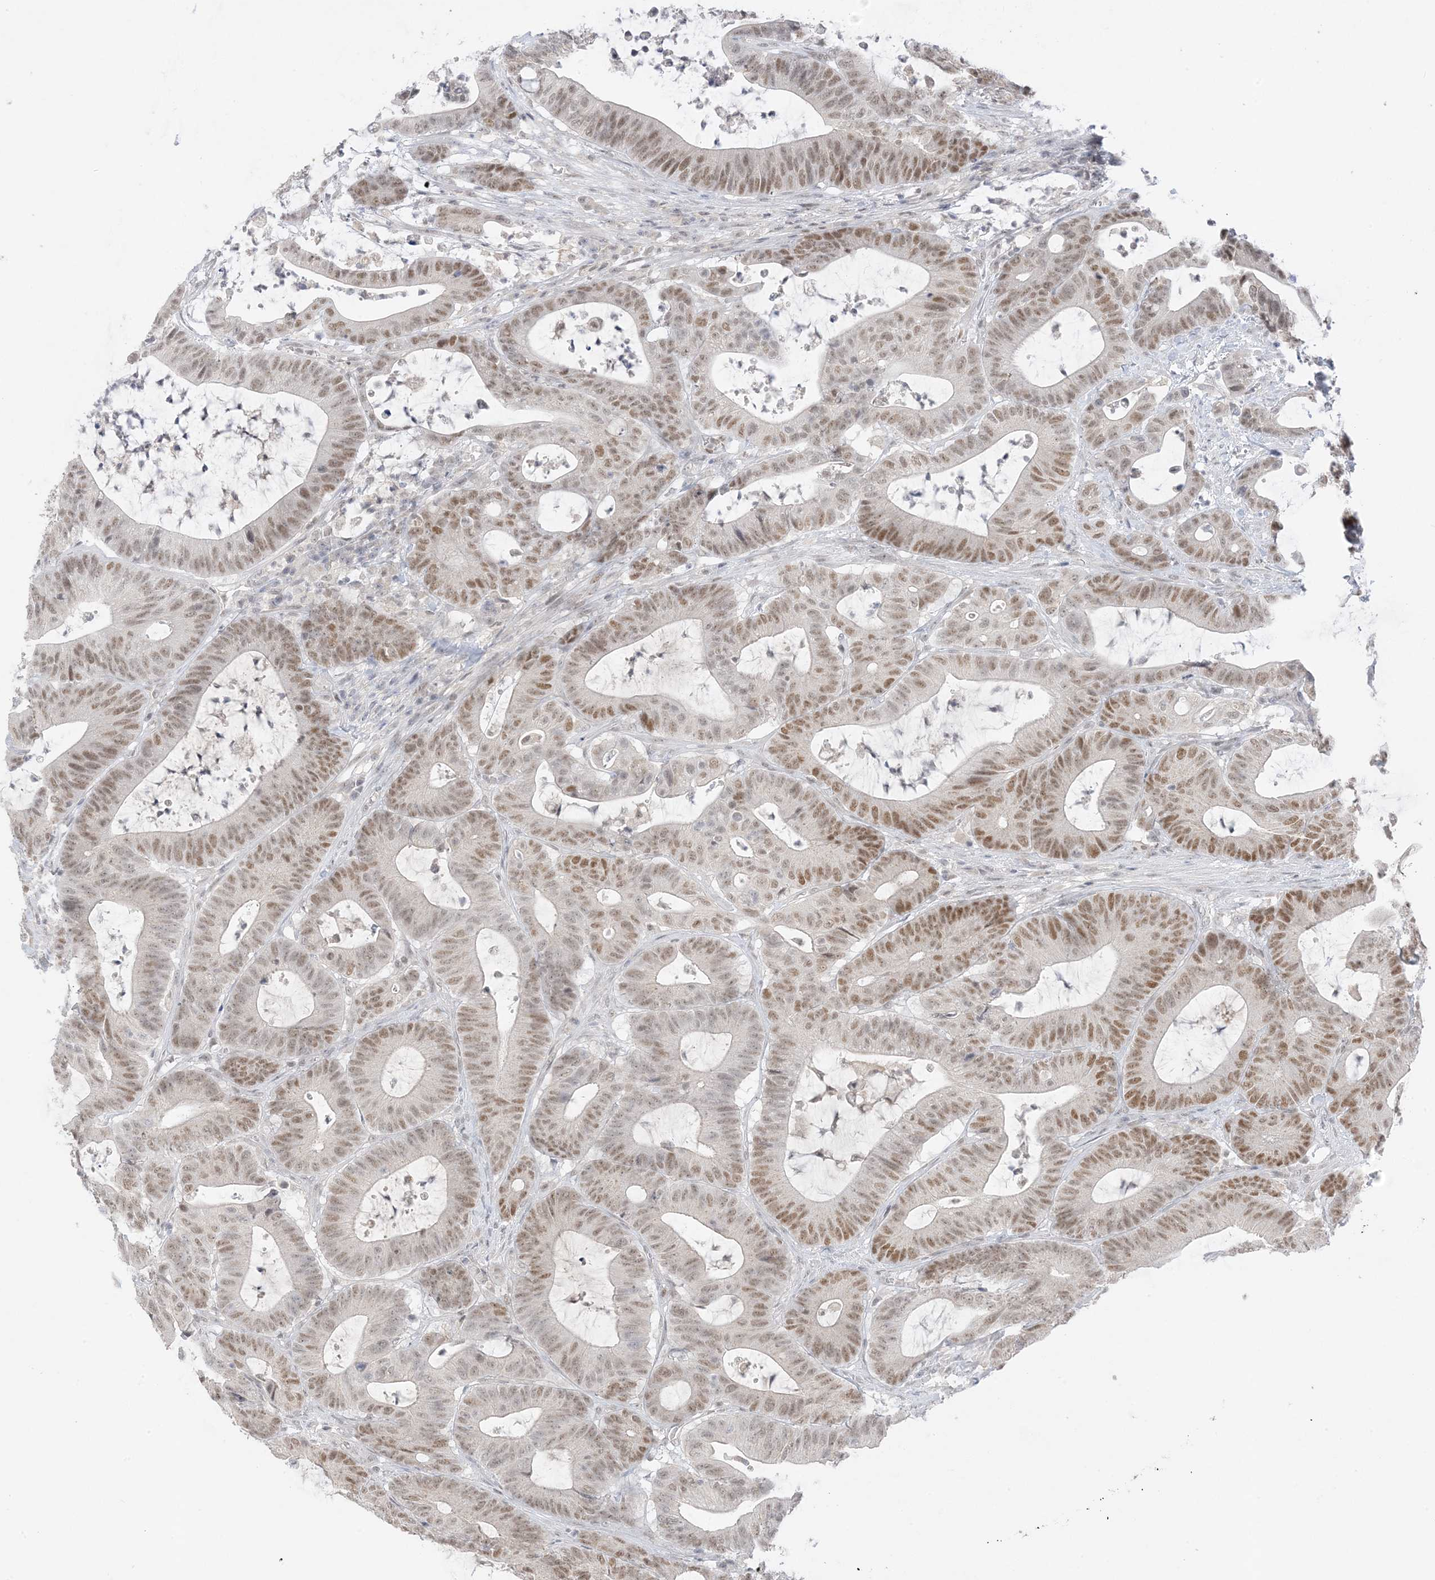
{"staining": {"intensity": "moderate", "quantity": ">75%", "location": "nuclear"}, "tissue": "colorectal cancer", "cell_type": "Tumor cells", "image_type": "cancer", "snomed": [{"axis": "morphology", "description": "Adenocarcinoma, NOS"}, {"axis": "topography", "description": "Colon"}], "caption": "A brown stain shows moderate nuclear staining of a protein in human colorectal adenocarcinoma tumor cells.", "gene": "MSL3", "patient": {"sex": "female", "age": 84}}